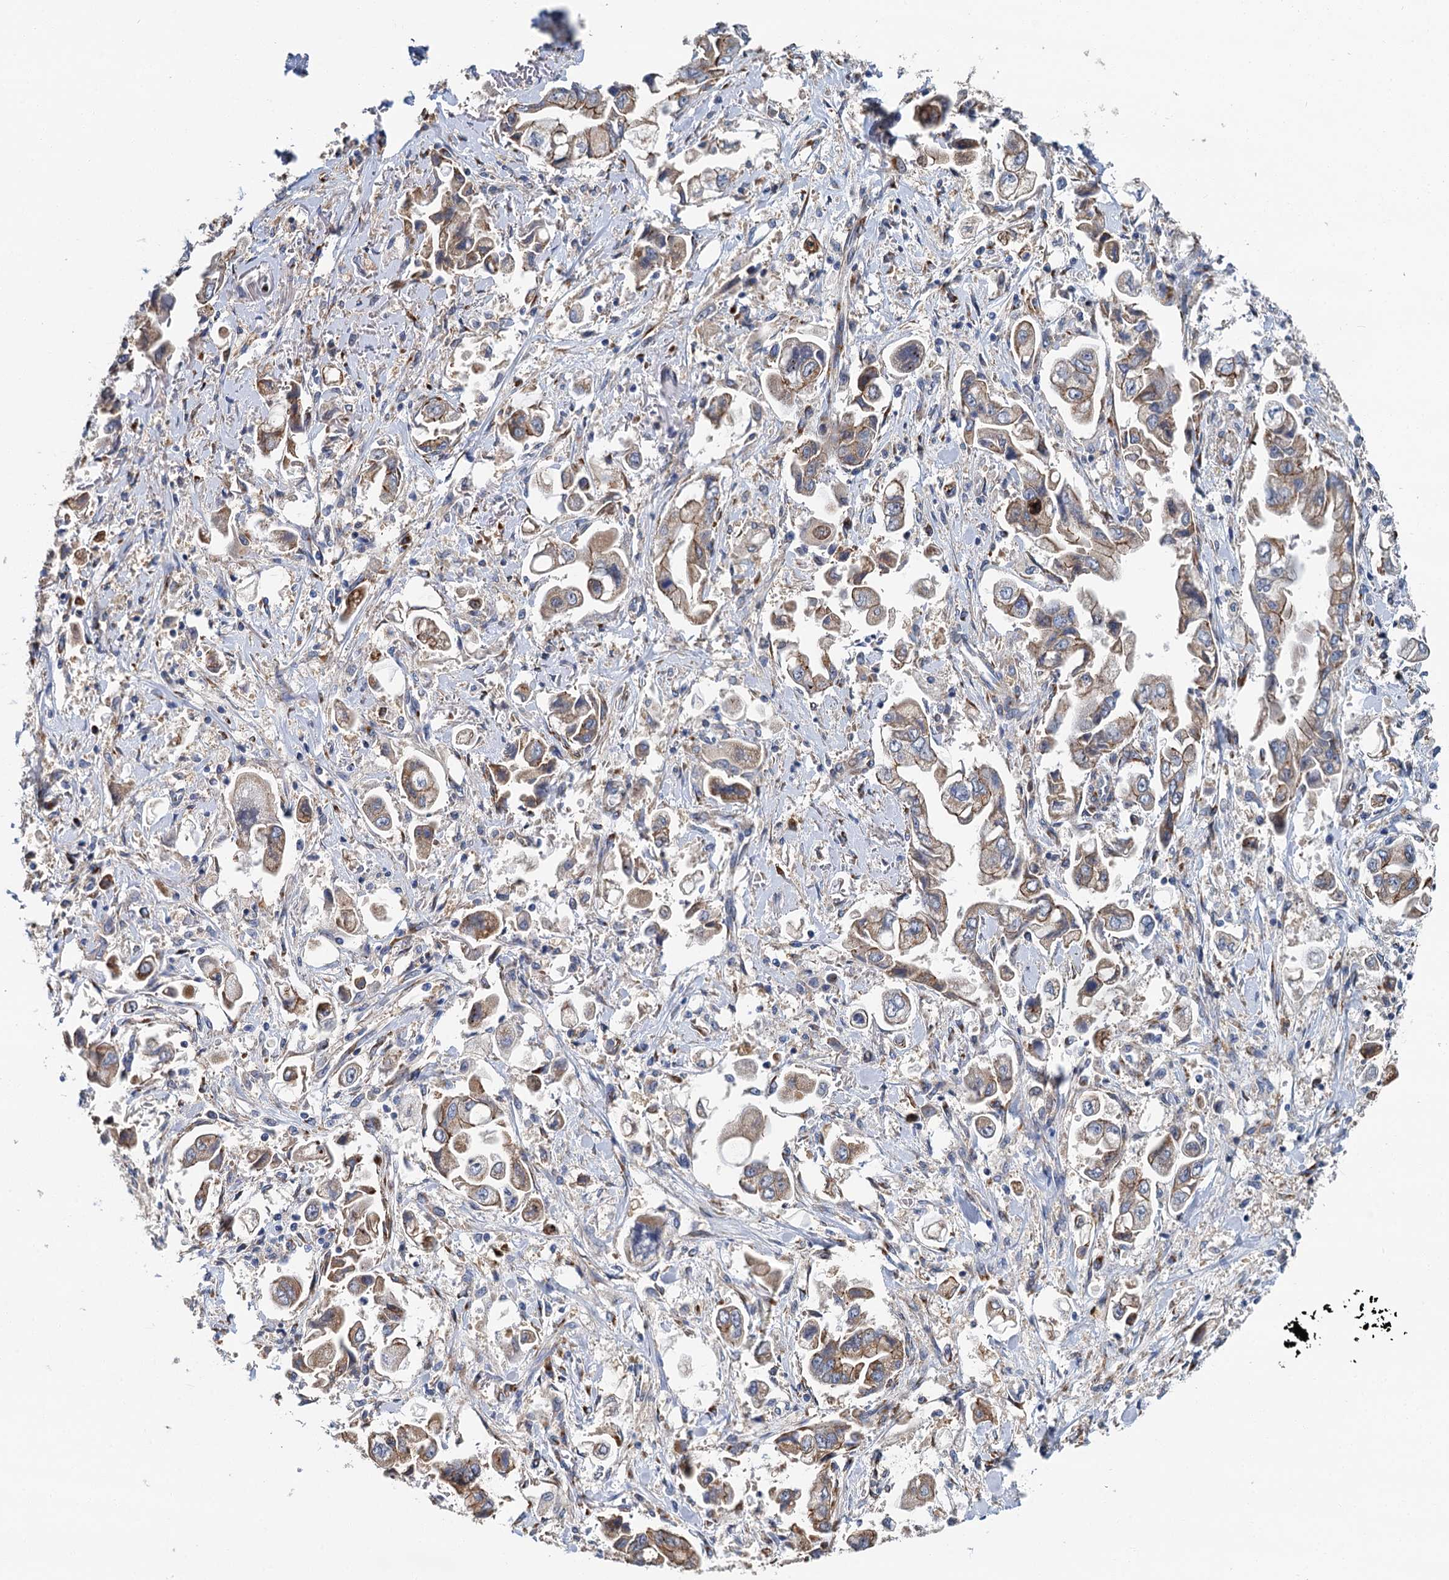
{"staining": {"intensity": "moderate", "quantity": ">75%", "location": "cytoplasmic/membranous"}, "tissue": "stomach cancer", "cell_type": "Tumor cells", "image_type": "cancer", "snomed": [{"axis": "morphology", "description": "Adenocarcinoma, NOS"}, {"axis": "topography", "description": "Stomach"}], "caption": "High-magnification brightfield microscopy of stomach cancer (adenocarcinoma) stained with DAB (brown) and counterstained with hematoxylin (blue). tumor cells exhibit moderate cytoplasmic/membranous positivity is present in about>75% of cells.", "gene": "BET1L", "patient": {"sex": "male", "age": 62}}